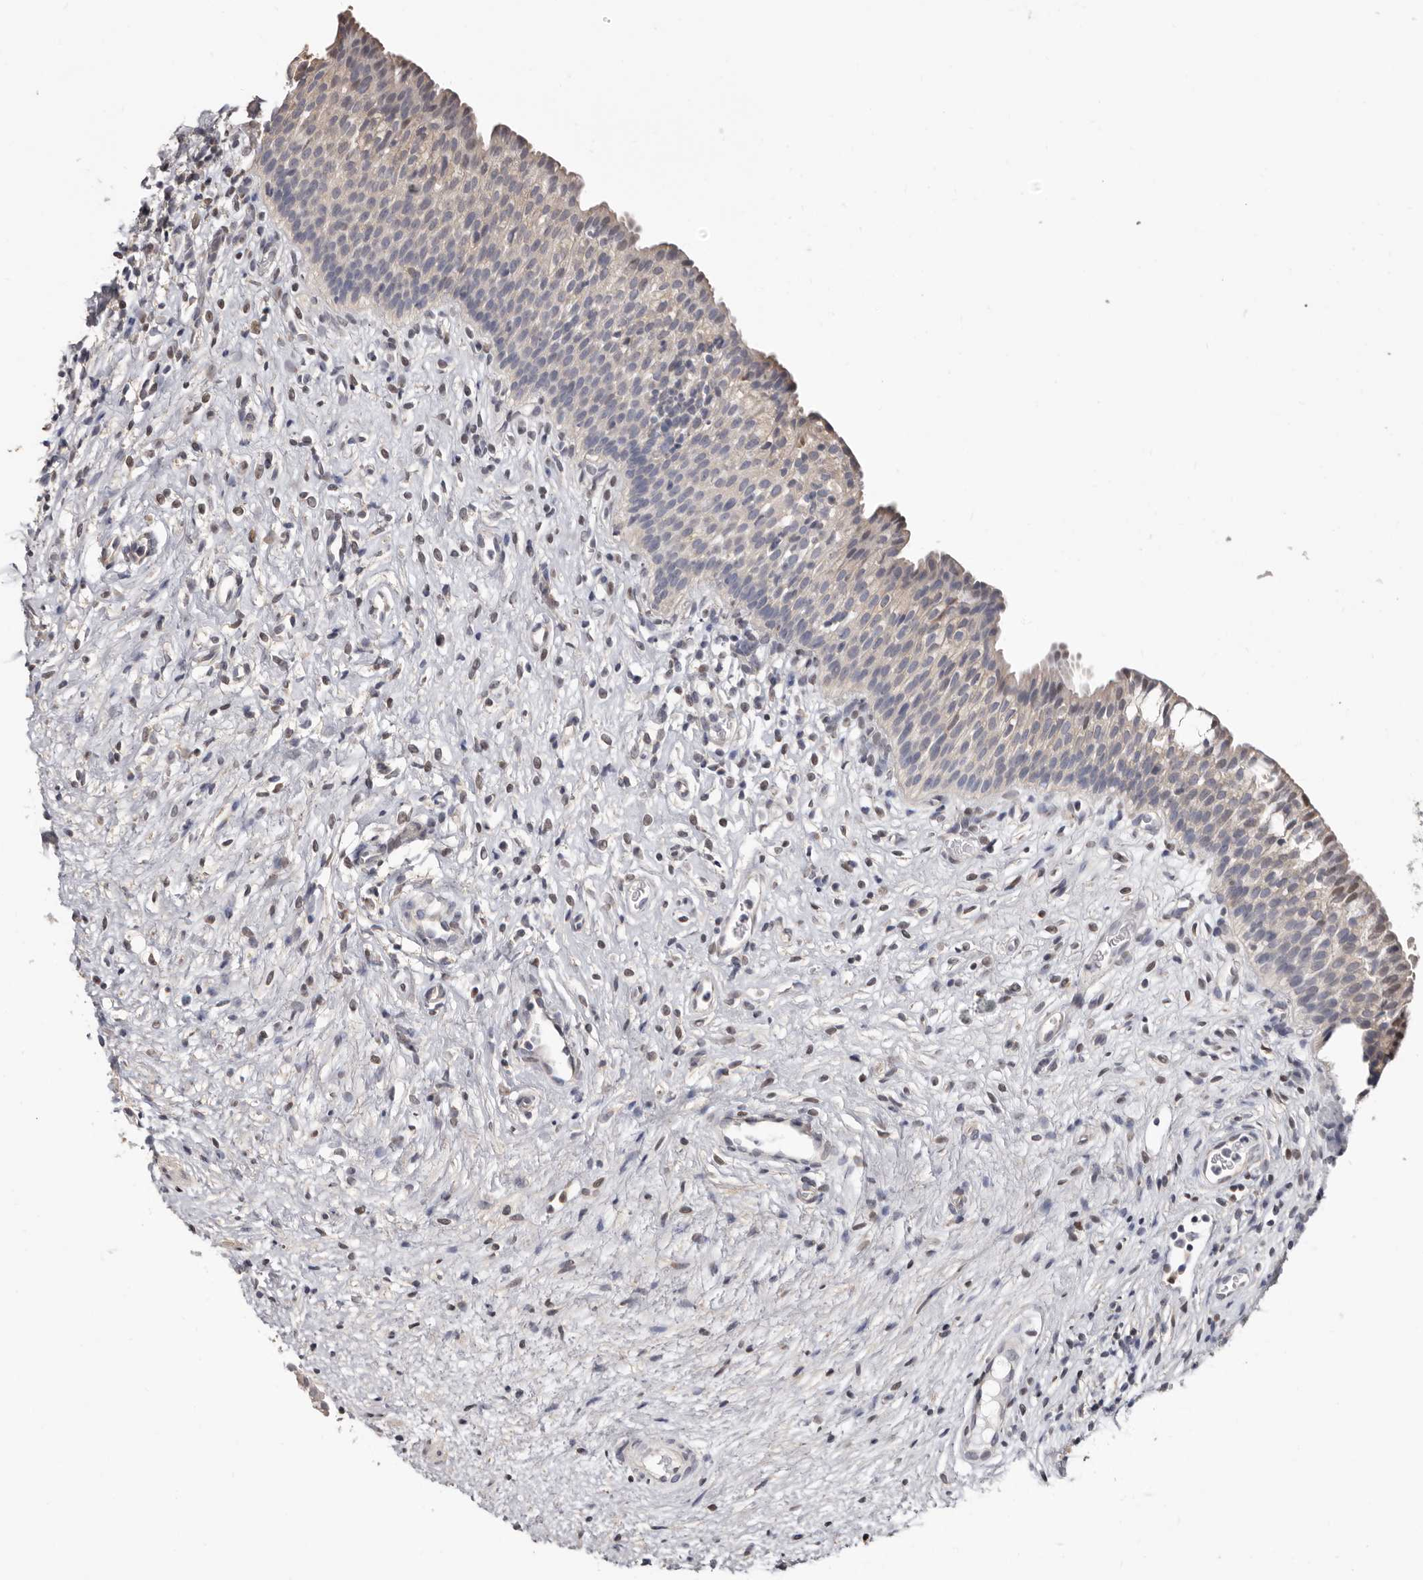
{"staining": {"intensity": "moderate", "quantity": "<25%", "location": "cytoplasmic/membranous,nuclear"}, "tissue": "urinary bladder", "cell_type": "Urothelial cells", "image_type": "normal", "snomed": [{"axis": "morphology", "description": "Normal tissue, NOS"}, {"axis": "topography", "description": "Urinary bladder"}], "caption": "The photomicrograph reveals a brown stain indicating the presence of a protein in the cytoplasmic/membranous,nuclear of urothelial cells in urinary bladder.", "gene": "KHDRBS2", "patient": {"sex": "male", "age": 1}}